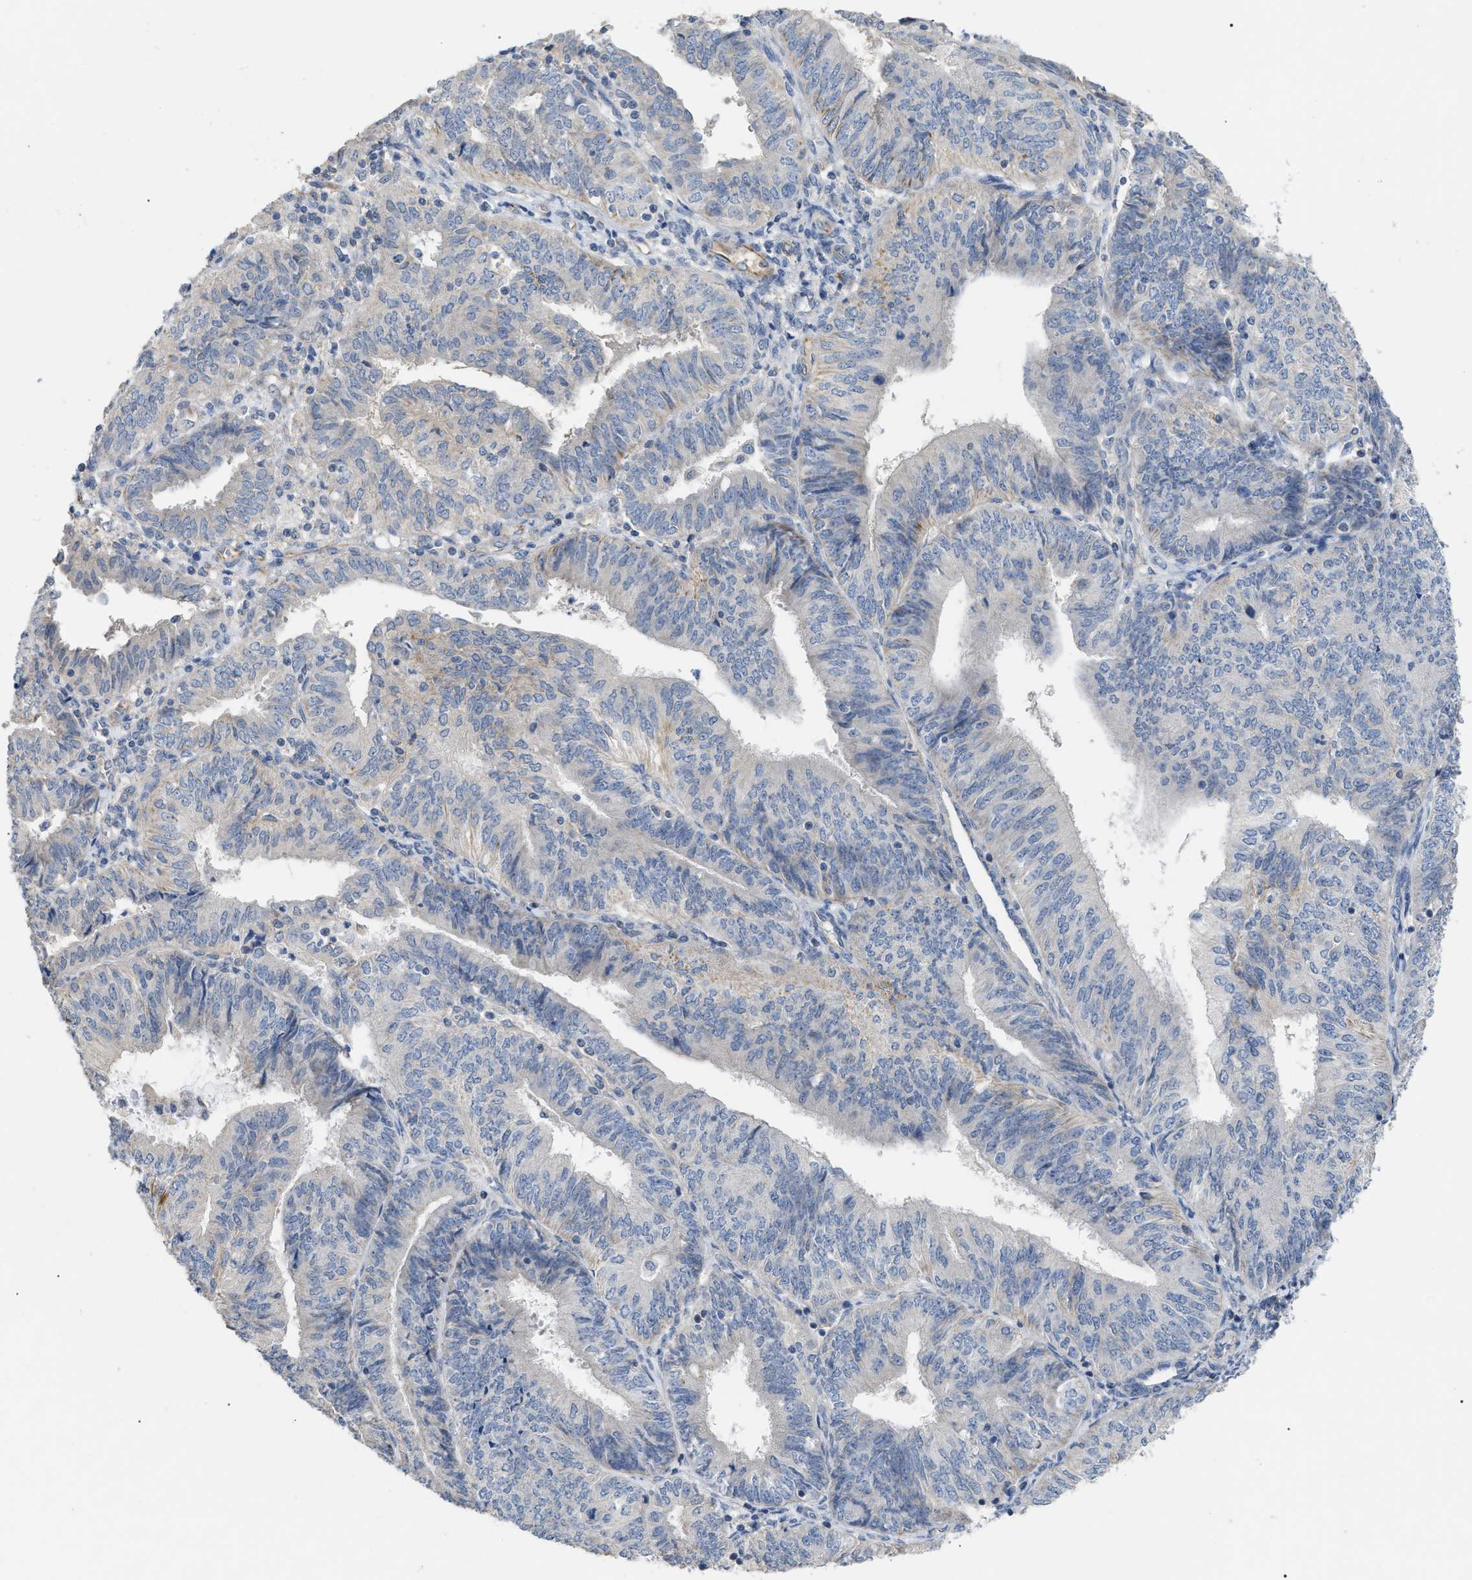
{"staining": {"intensity": "negative", "quantity": "none", "location": "none"}, "tissue": "endometrial cancer", "cell_type": "Tumor cells", "image_type": "cancer", "snomed": [{"axis": "morphology", "description": "Adenocarcinoma, NOS"}, {"axis": "topography", "description": "Endometrium"}], "caption": "Endometrial cancer (adenocarcinoma) was stained to show a protein in brown. There is no significant staining in tumor cells.", "gene": "DHX58", "patient": {"sex": "female", "age": 58}}